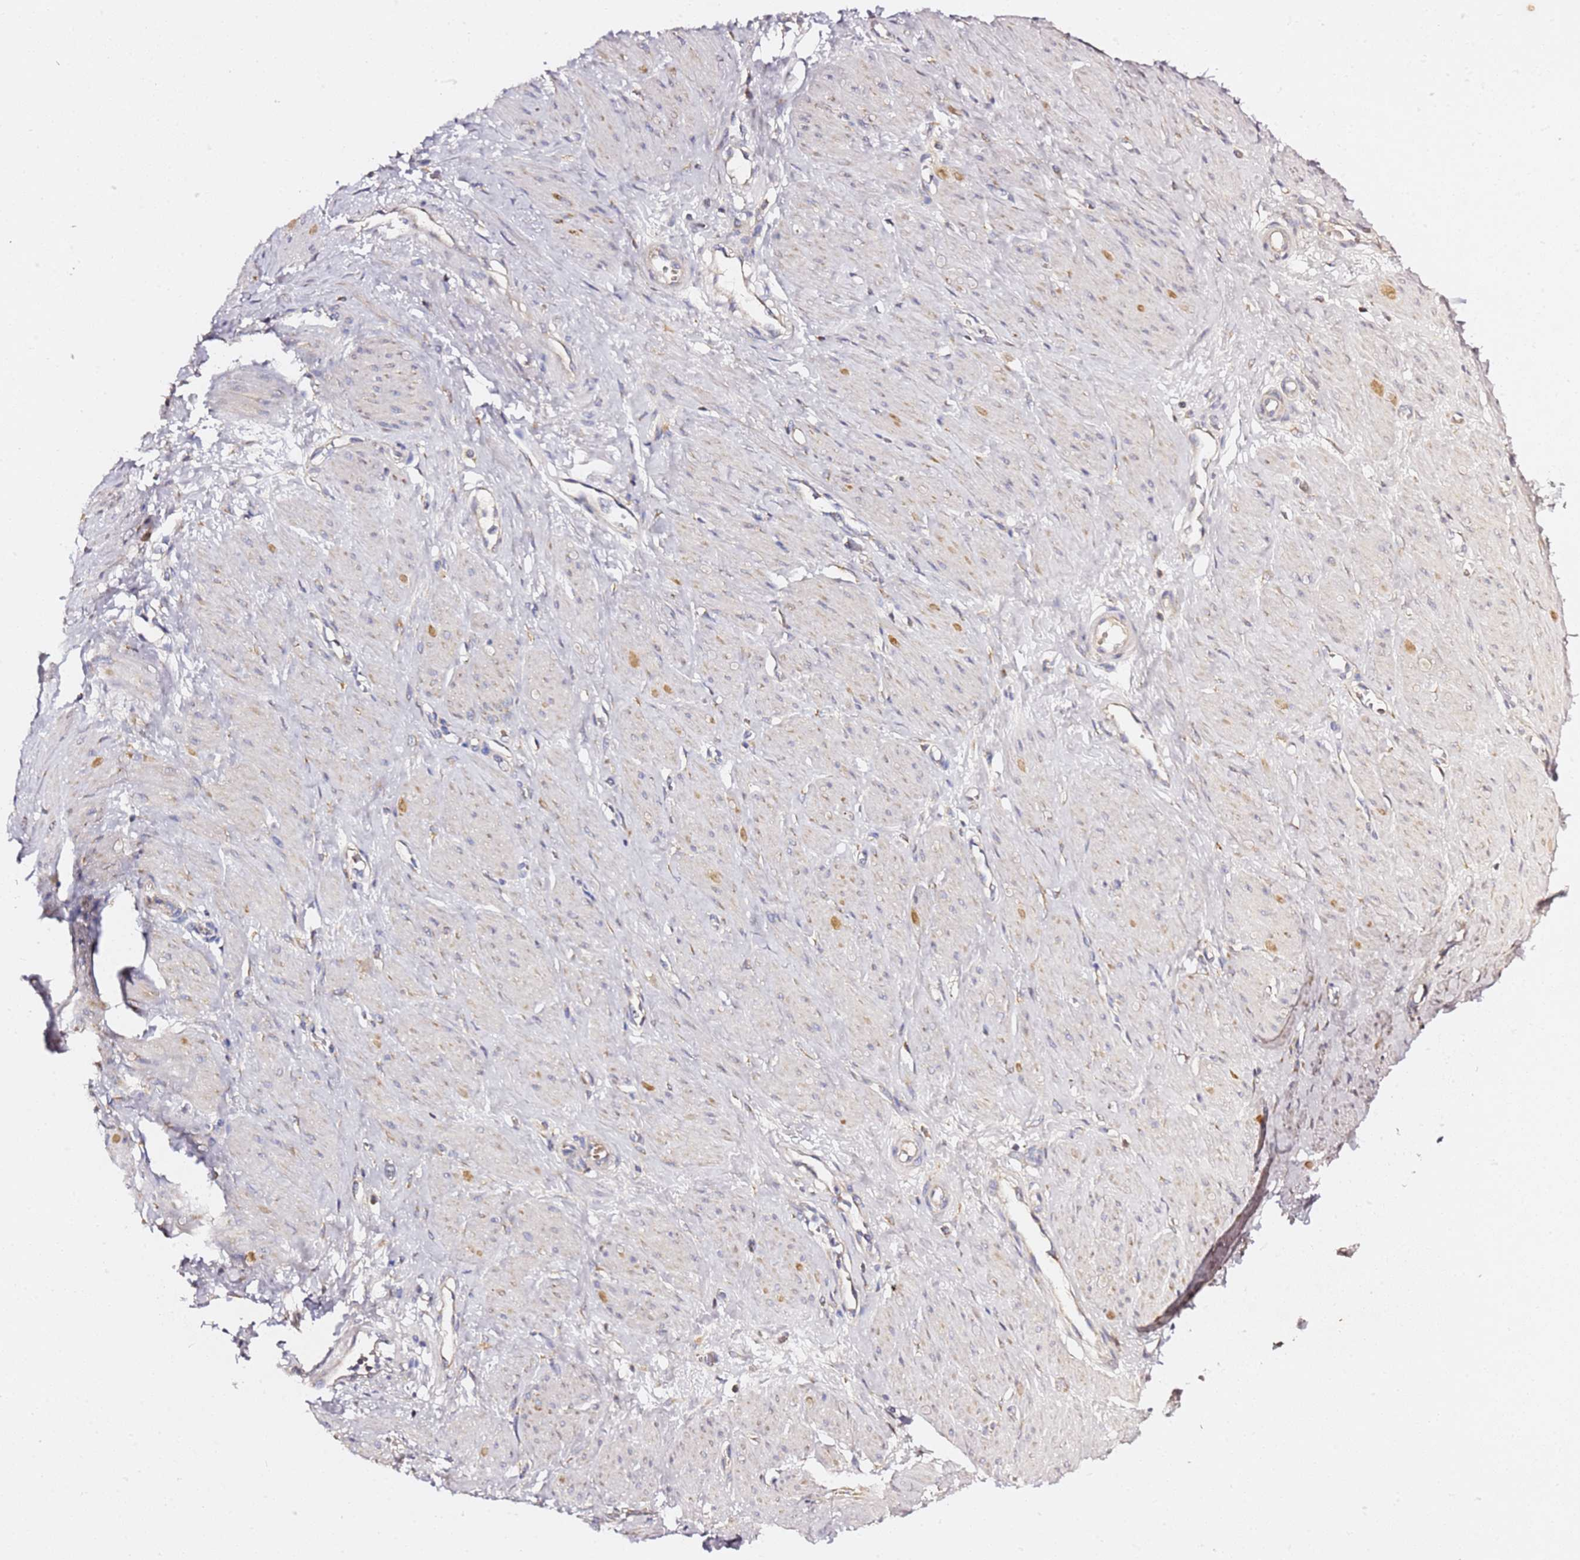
{"staining": {"intensity": "negative", "quantity": "none", "location": "none"}, "tissue": "smooth muscle", "cell_type": "Smooth muscle cells", "image_type": "normal", "snomed": [{"axis": "morphology", "description": "Normal tissue, NOS"}, {"axis": "topography", "description": "Smooth muscle"}, {"axis": "topography", "description": "Uterus"}], "caption": "An IHC photomicrograph of normal smooth muscle is shown. There is no staining in smooth muscle cells of smooth muscle. (DAB IHC, high magnification).", "gene": "C19orf12", "patient": {"sex": "female", "age": 39}}